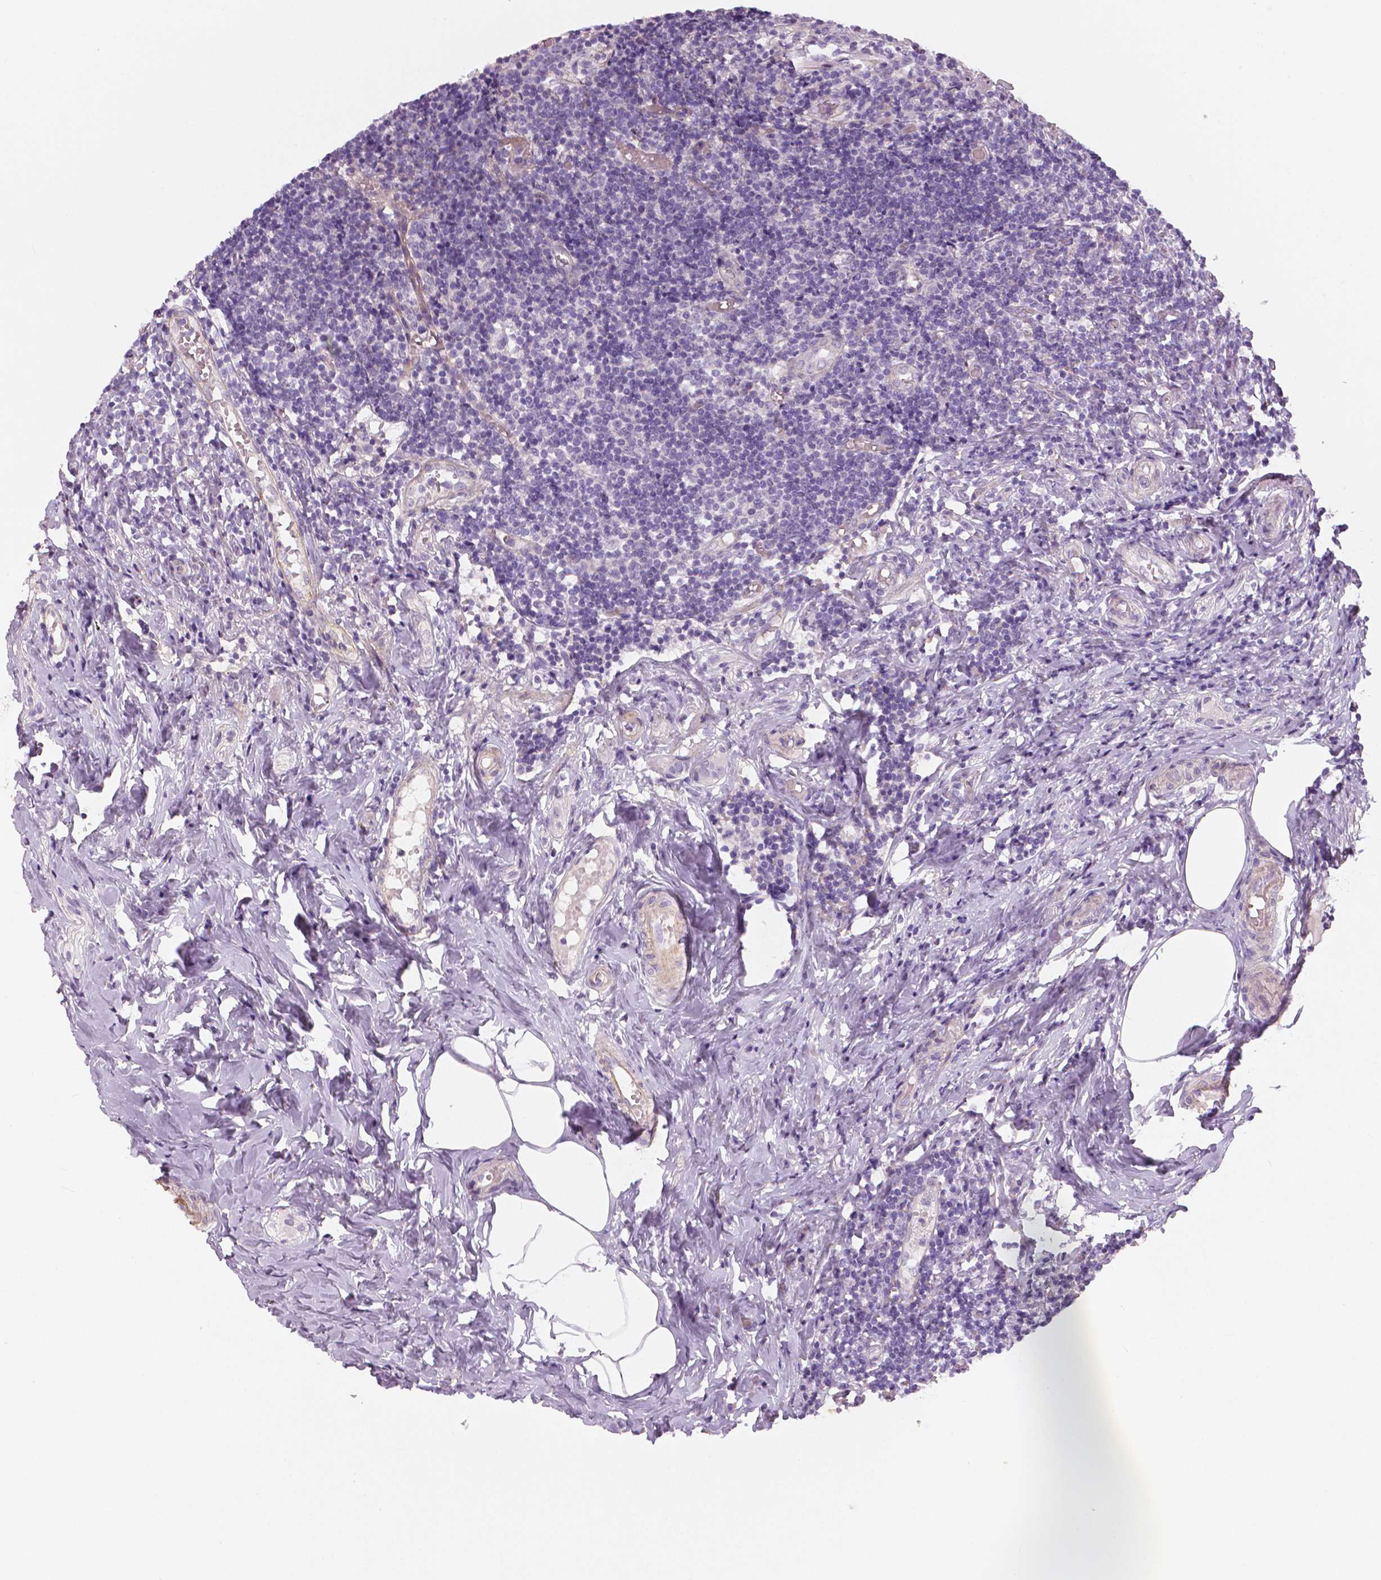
{"staining": {"intensity": "negative", "quantity": "none", "location": "none"}, "tissue": "appendix", "cell_type": "Glandular cells", "image_type": "normal", "snomed": [{"axis": "morphology", "description": "Normal tissue, NOS"}, {"axis": "topography", "description": "Appendix"}], "caption": "High power microscopy photomicrograph of an immunohistochemistry (IHC) histopathology image of normal appendix, revealing no significant positivity in glandular cells. Brightfield microscopy of IHC stained with DAB (3,3'-diaminobenzidine) (brown) and hematoxylin (blue), captured at high magnification.", "gene": "FLT1", "patient": {"sex": "female", "age": 32}}